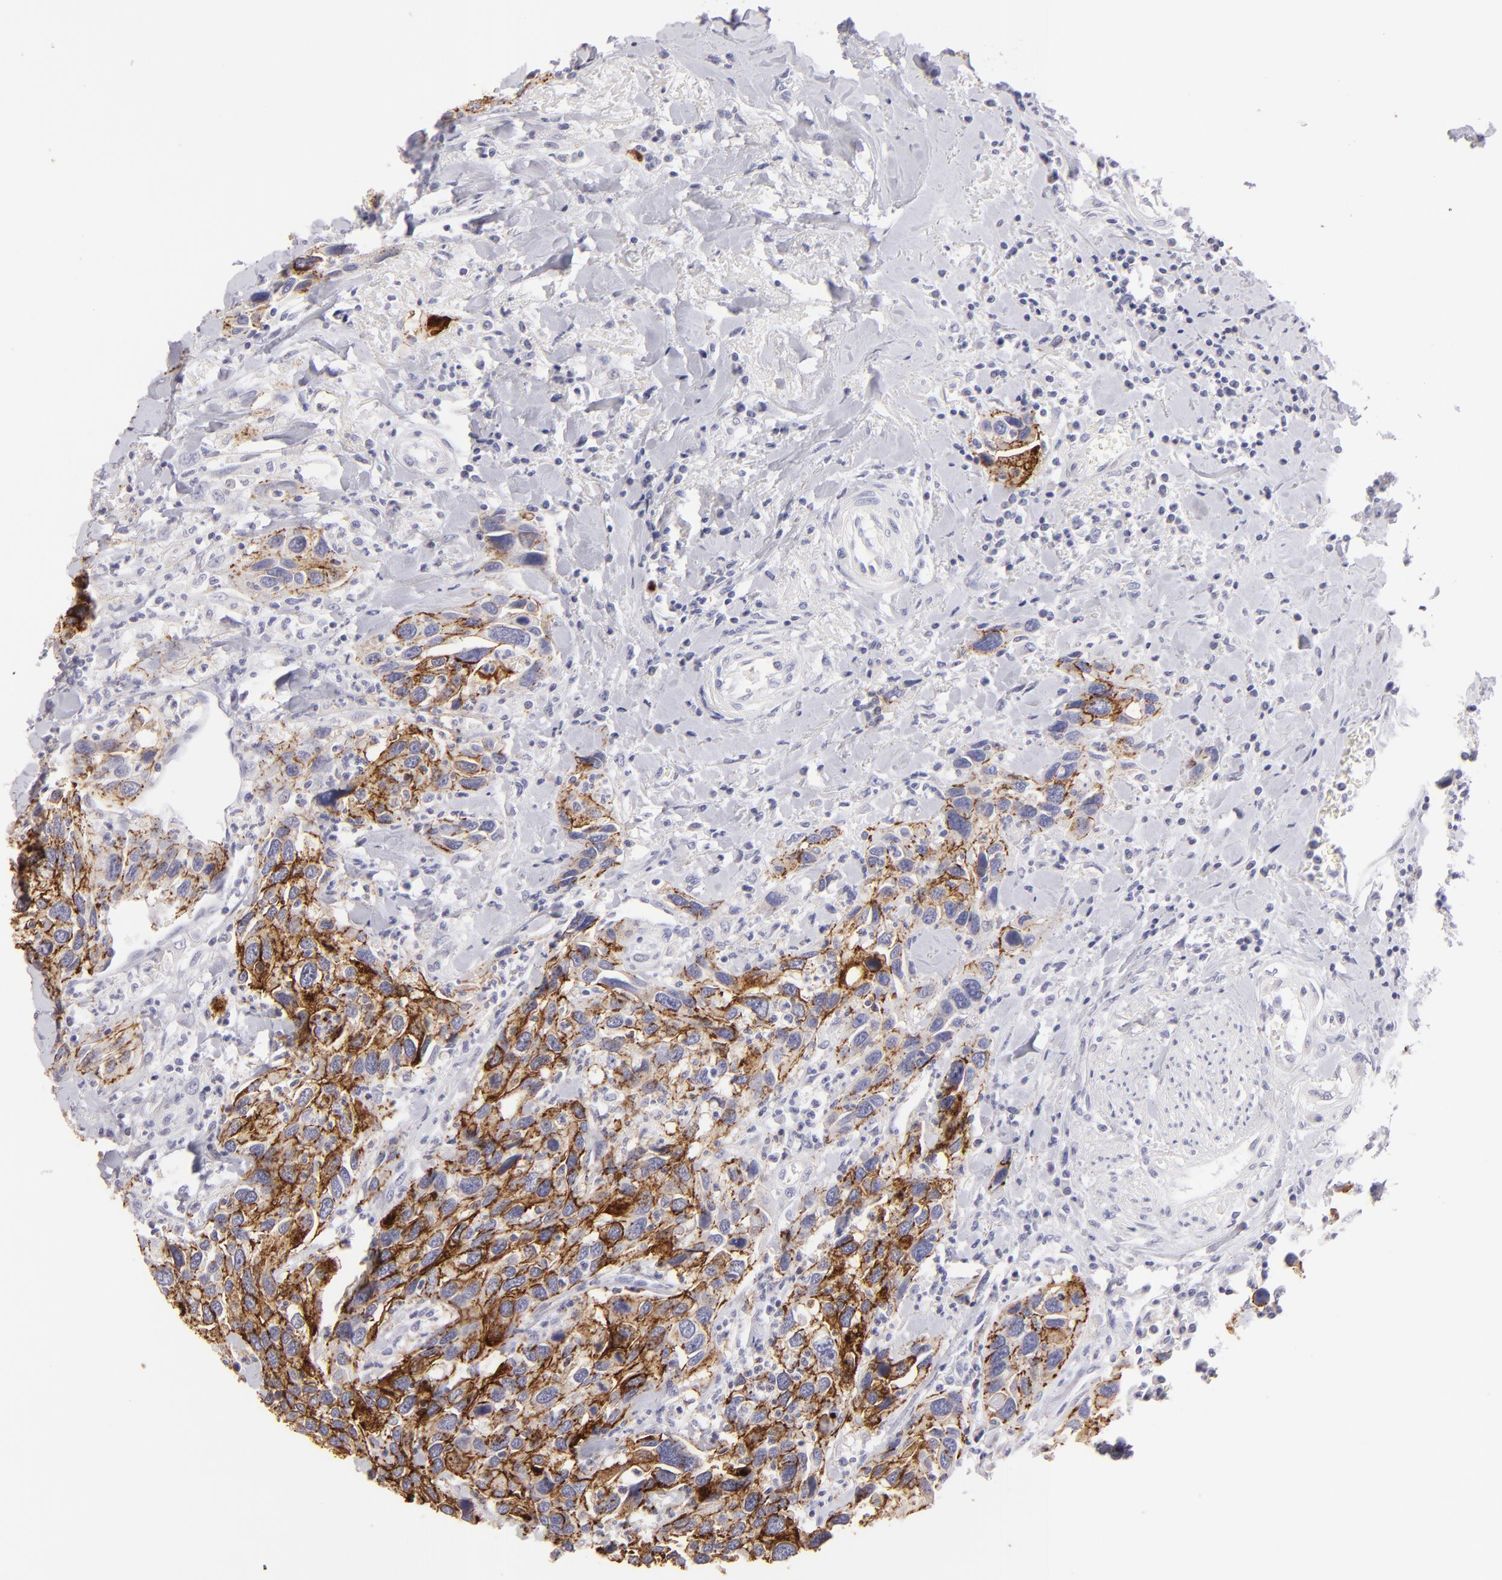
{"staining": {"intensity": "strong", "quantity": ">75%", "location": "cytoplasmic/membranous"}, "tissue": "urothelial cancer", "cell_type": "Tumor cells", "image_type": "cancer", "snomed": [{"axis": "morphology", "description": "Urothelial carcinoma, High grade"}, {"axis": "topography", "description": "Urinary bladder"}], "caption": "This photomicrograph shows IHC staining of urothelial carcinoma (high-grade), with high strong cytoplasmic/membranous staining in approximately >75% of tumor cells.", "gene": "CLDN4", "patient": {"sex": "male", "age": 66}}